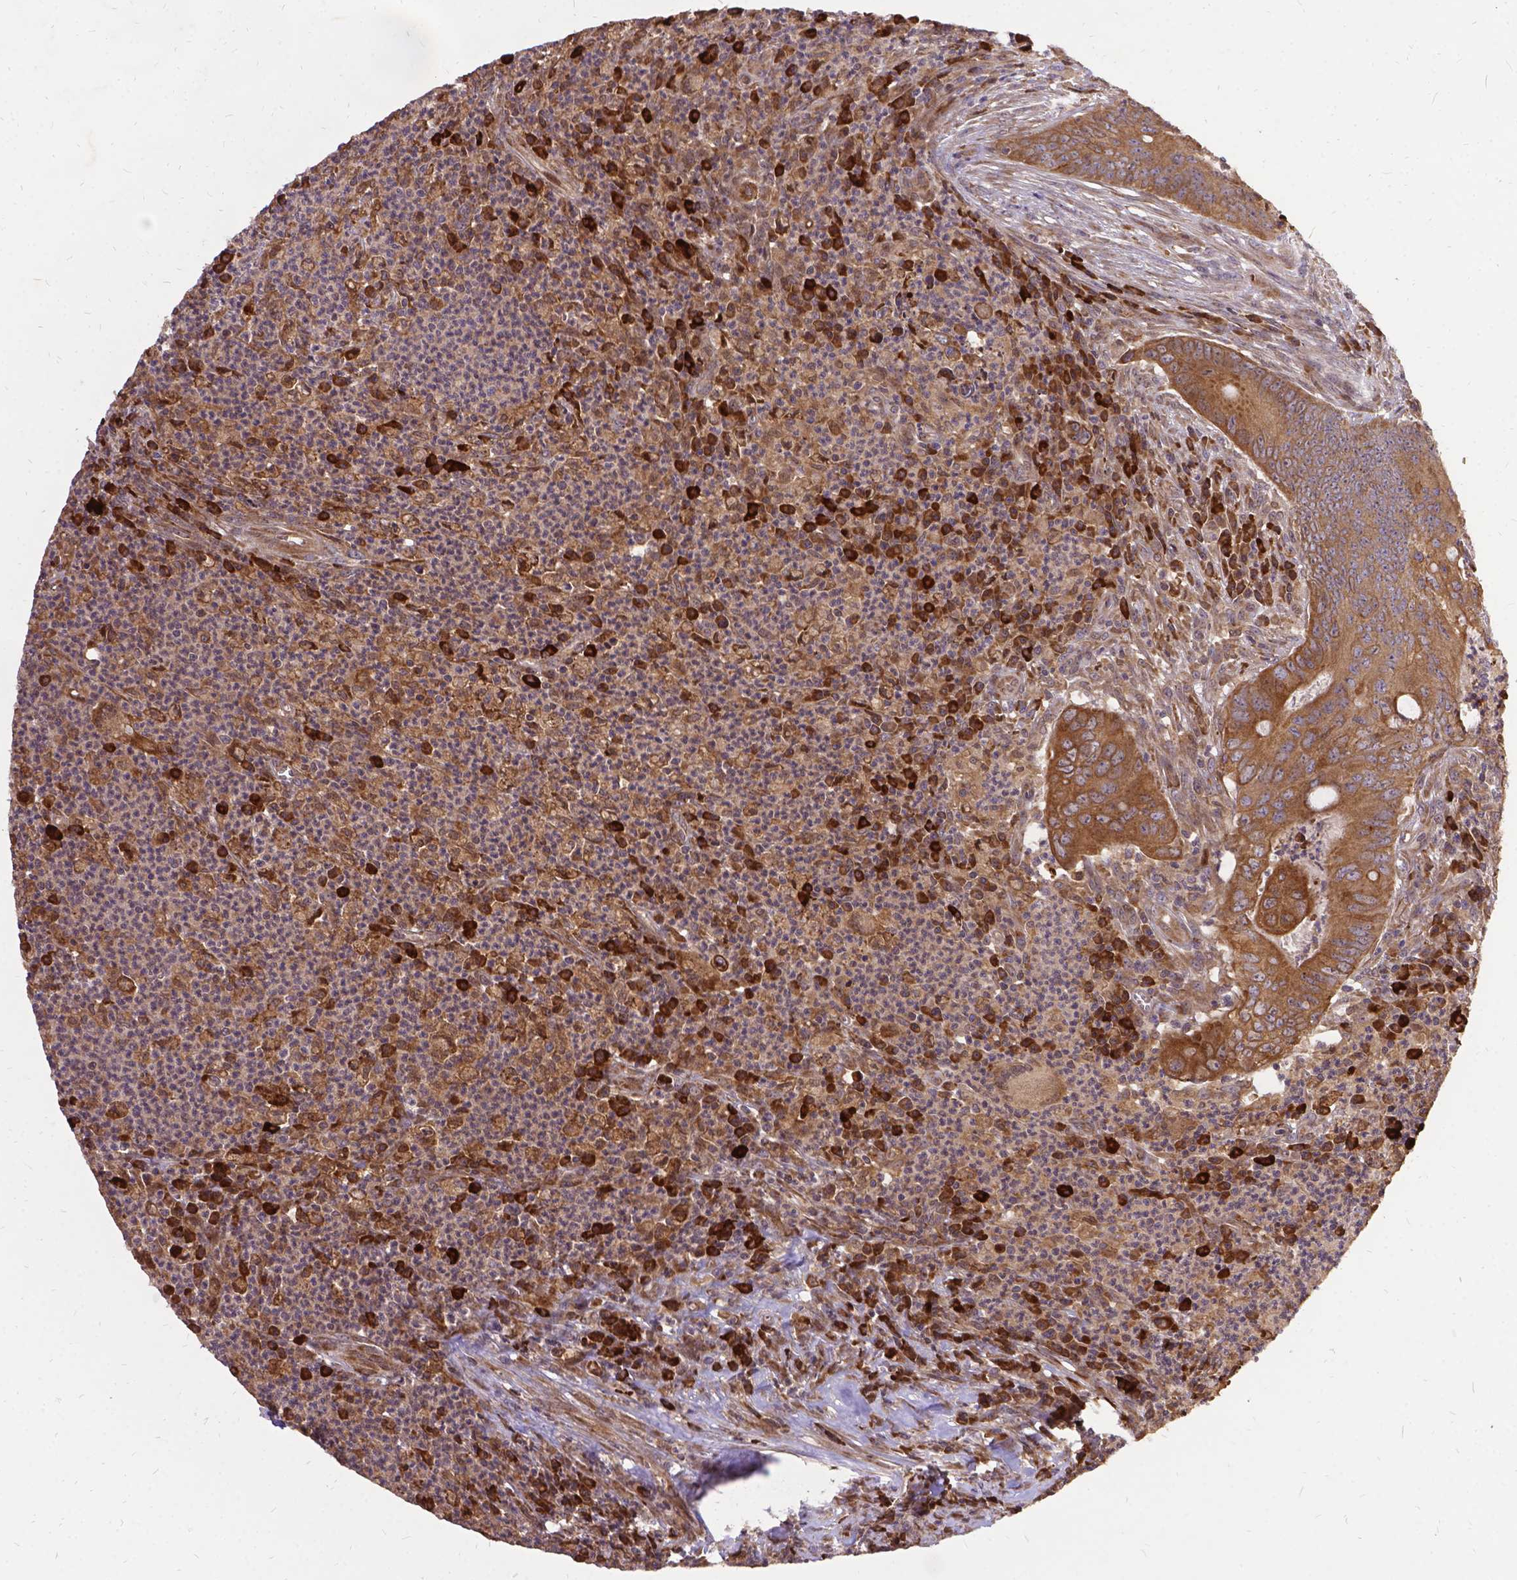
{"staining": {"intensity": "weak", "quantity": ">75%", "location": "cytoplasmic/membranous"}, "tissue": "colorectal cancer", "cell_type": "Tumor cells", "image_type": "cancer", "snomed": [{"axis": "morphology", "description": "Adenocarcinoma, NOS"}, {"axis": "topography", "description": "Colon"}], "caption": "Immunohistochemistry photomicrograph of human colorectal cancer (adenocarcinoma) stained for a protein (brown), which shows low levels of weak cytoplasmic/membranous expression in approximately >75% of tumor cells.", "gene": "DENND6A", "patient": {"sex": "female", "age": 74}}